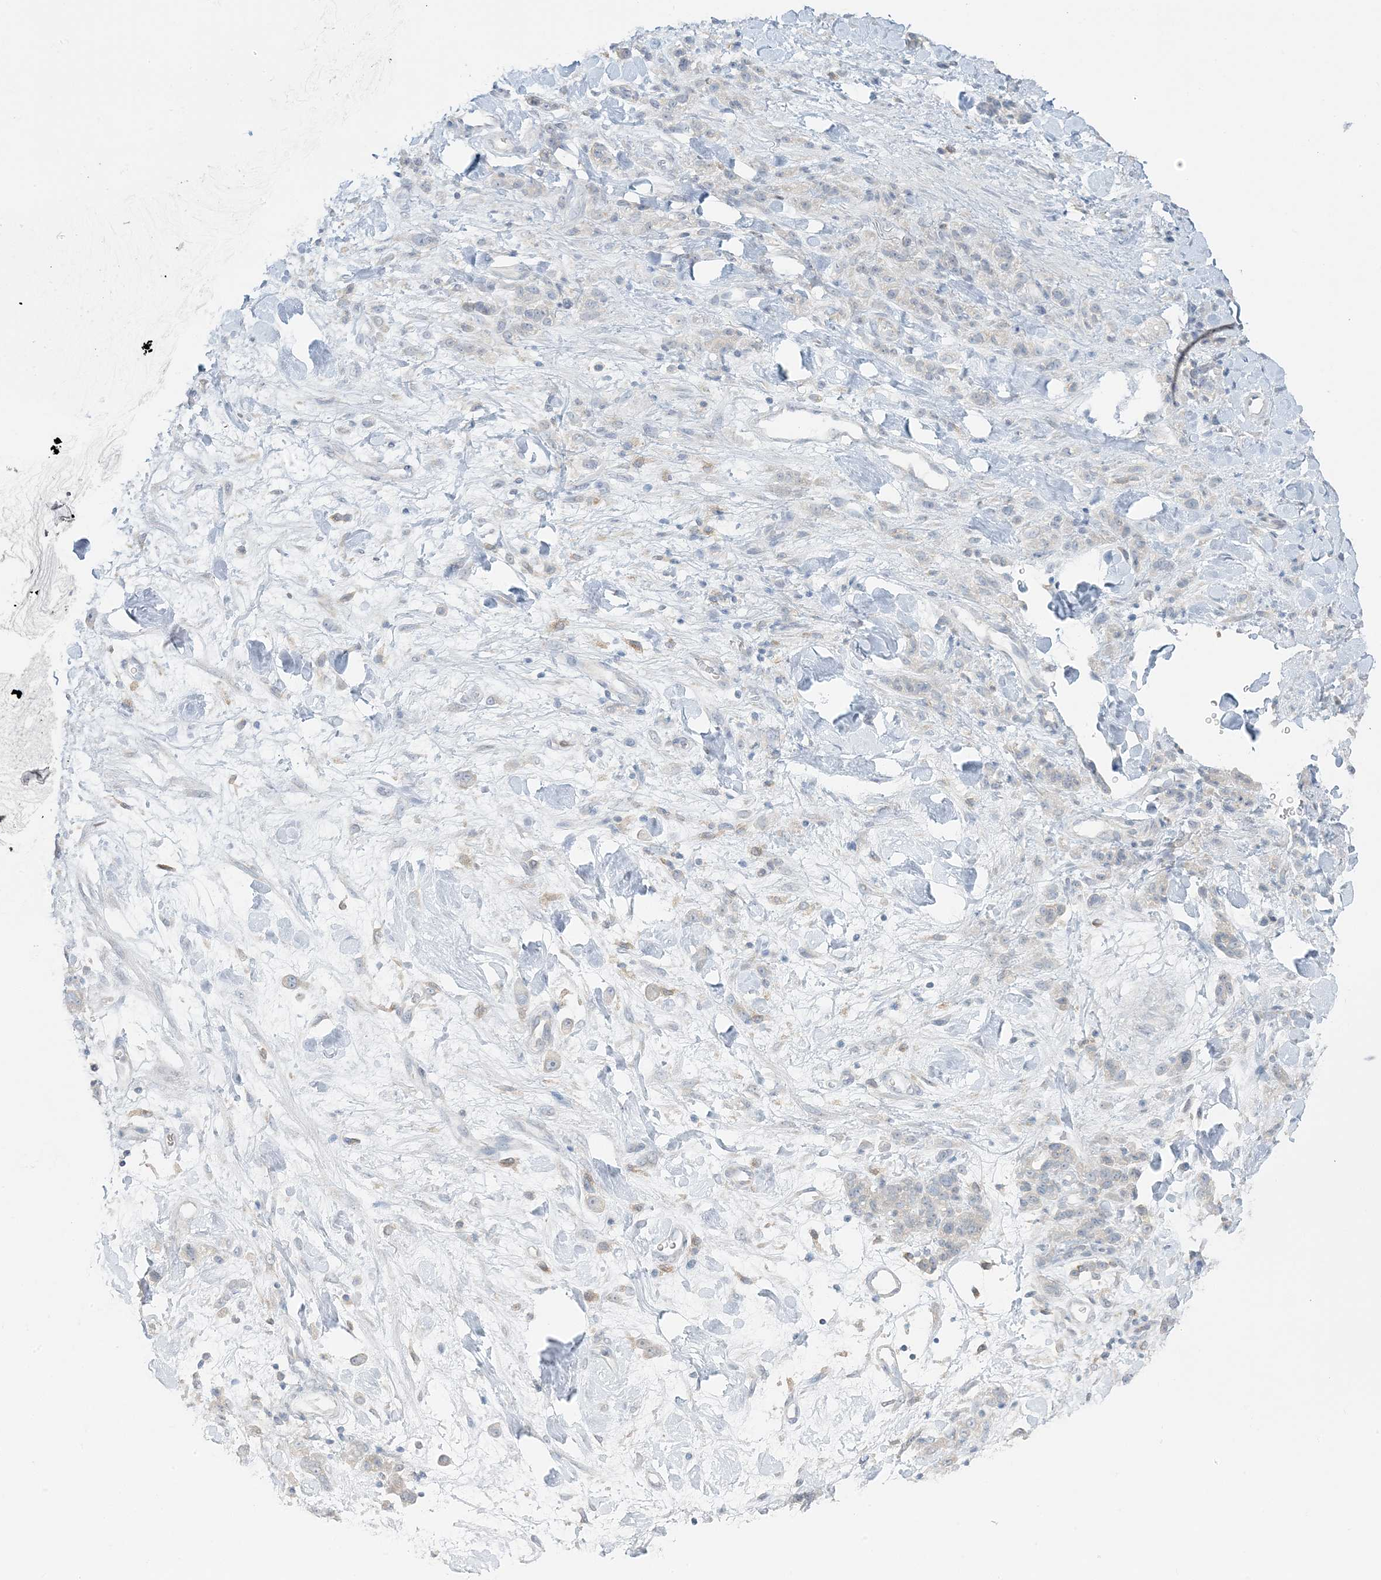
{"staining": {"intensity": "negative", "quantity": "none", "location": "none"}, "tissue": "stomach cancer", "cell_type": "Tumor cells", "image_type": "cancer", "snomed": [{"axis": "morphology", "description": "Normal tissue, NOS"}, {"axis": "morphology", "description": "Adenocarcinoma, NOS"}, {"axis": "topography", "description": "Stomach"}], "caption": "Image shows no protein positivity in tumor cells of stomach adenocarcinoma tissue.", "gene": "EEFSEC", "patient": {"sex": "male", "age": 82}}